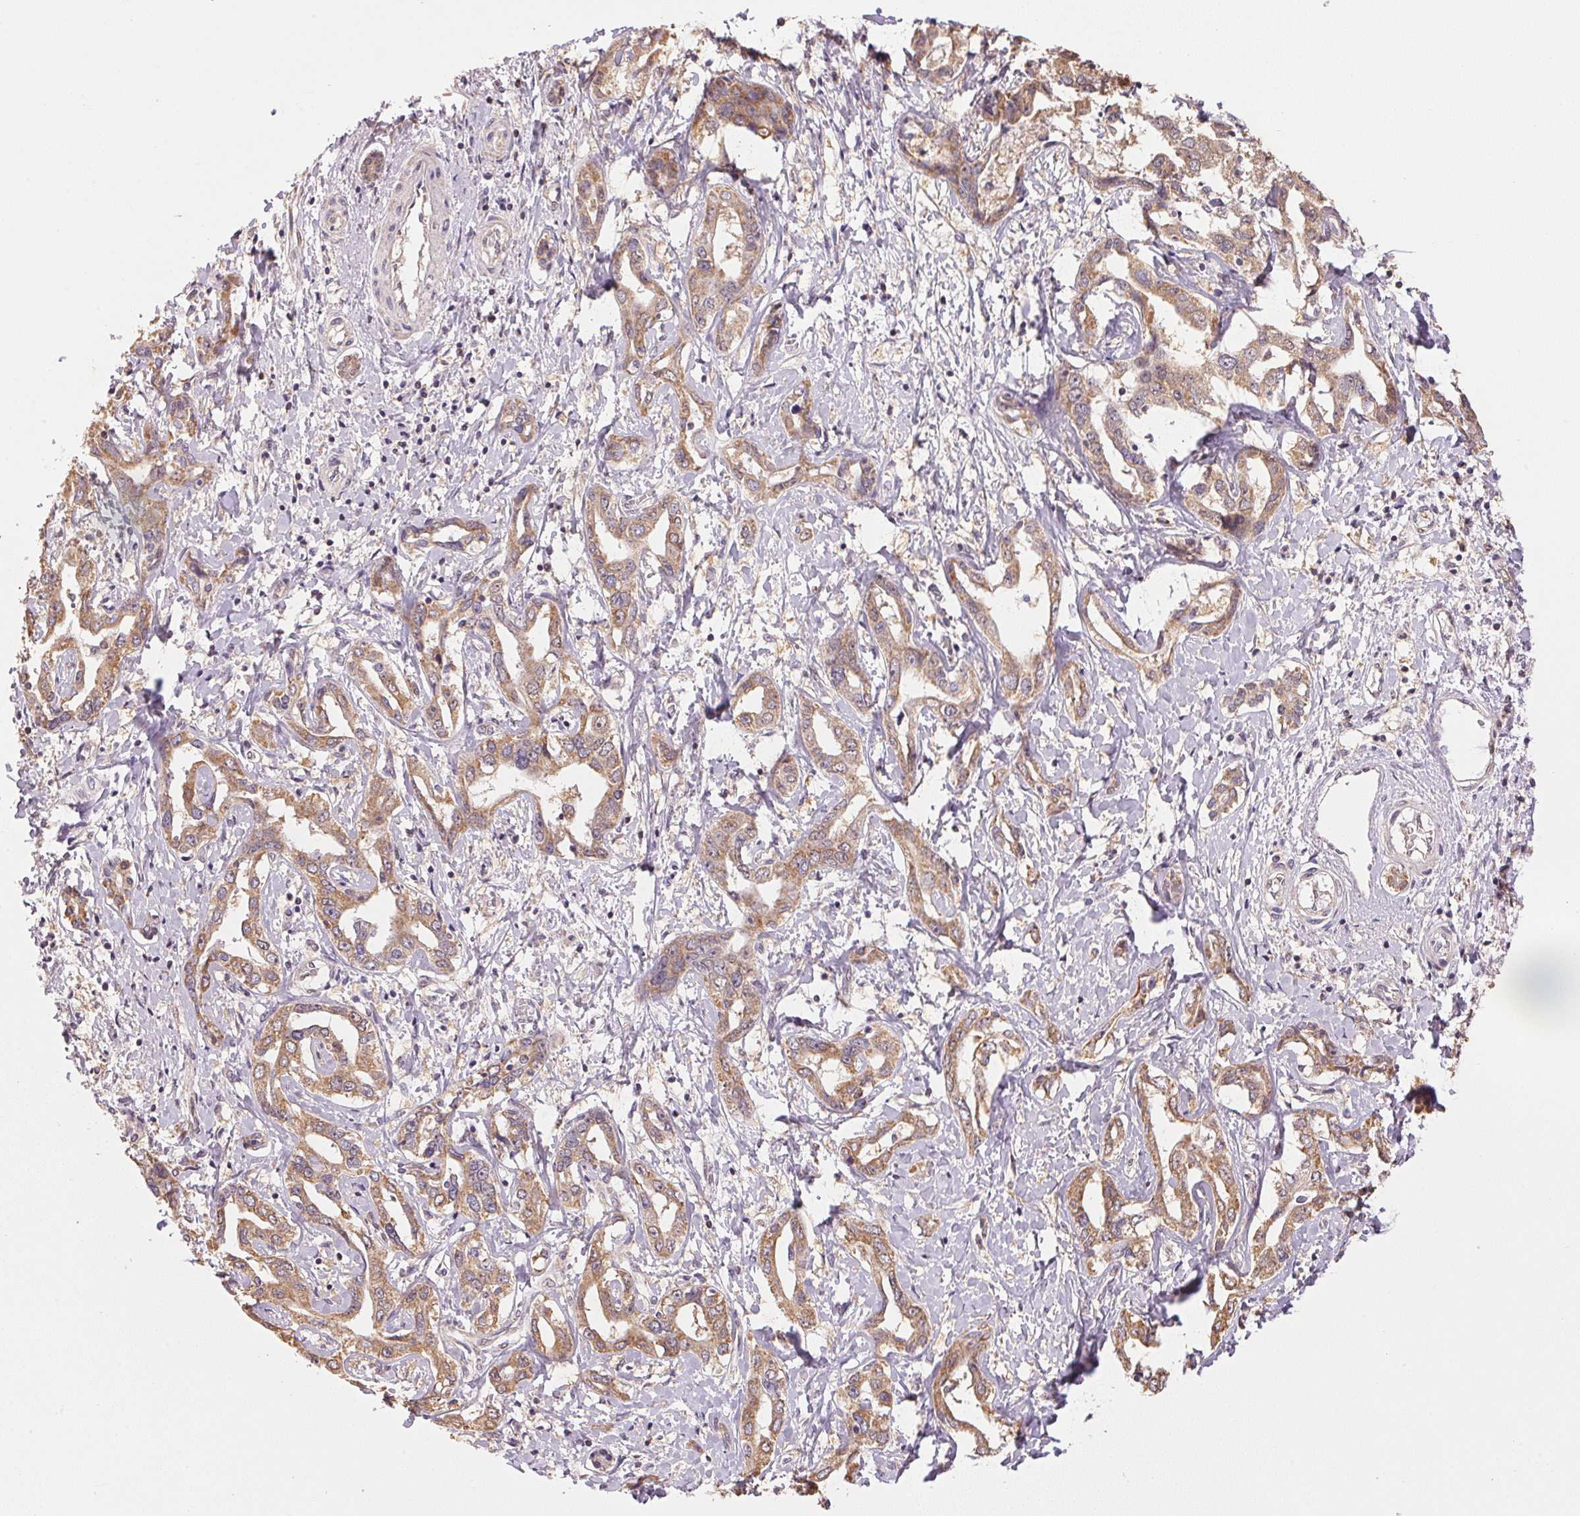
{"staining": {"intensity": "moderate", "quantity": ">75%", "location": "cytoplasmic/membranous"}, "tissue": "liver cancer", "cell_type": "Tumor cells", "image_type": "cancer", "snomed": [{"axis": "morphology", "description": "Cholangiocarcinoma"}, {"axis": "topography", "description": "Liver"}], "caption": "IHC (DAB (3,3'-diaminobenzidine)) staining of human liver cholangiocarcinoma demonstrates moderate cytoplasmic/membranous protein positivity in about >75% of tumor cells.", "gene": "SC5D", "patient": {"sex": "male", "age": 59}}